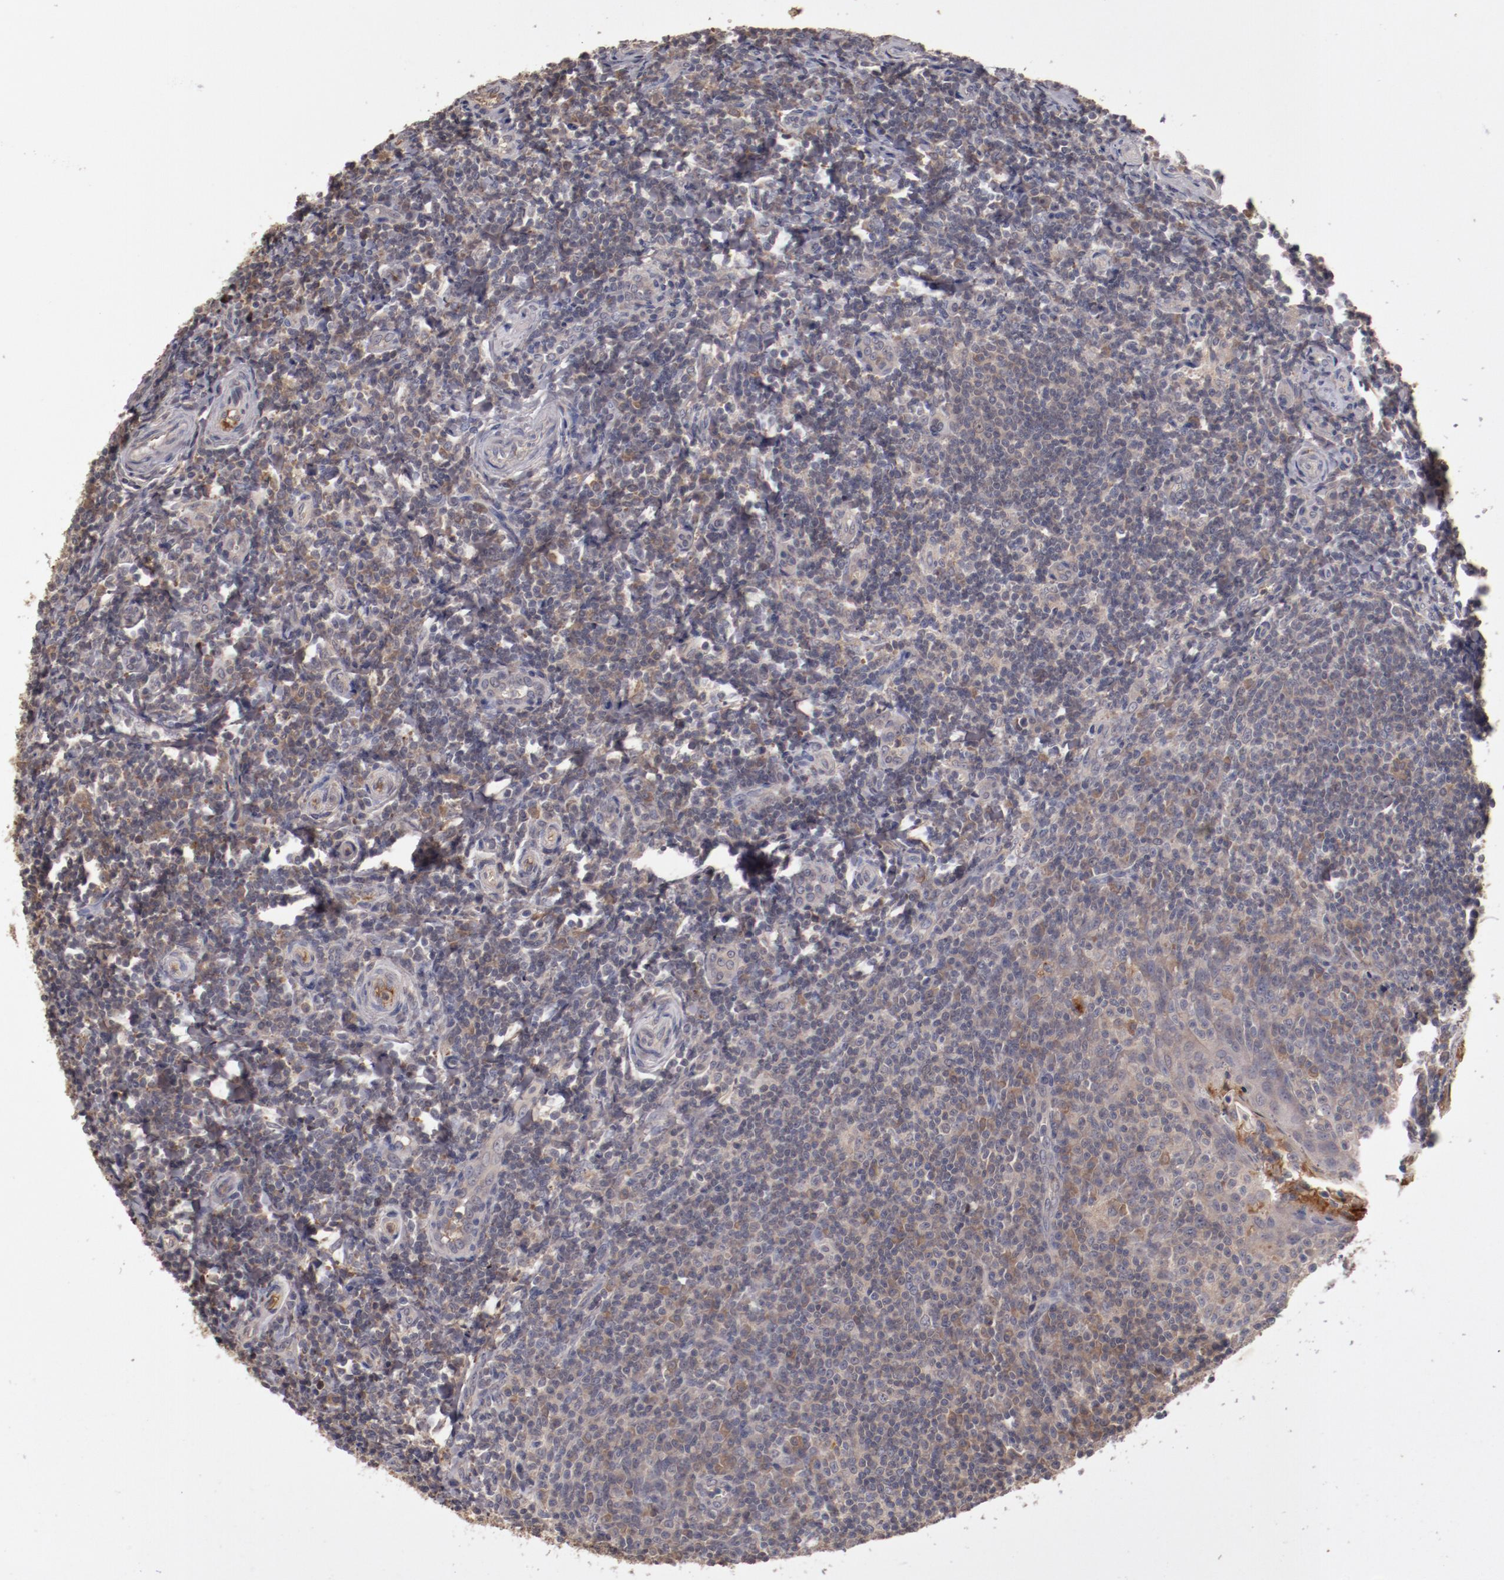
{"staining": {"intensity": "moderate", "quantity": "<25%", "location": "cytoplasmic/membranous"}, "tissue": "tonsil", "cell_type": "Germinal center cells", "image_type": "normal", "snomed": [{"axis": "morphology", "description": "Normal tissue, NOS"}, {"axis": "topography", "description": "Tonsil"}], "caption": "DAB immunohistochemical staining of normal tonsil shows moderate cytoplasmic/membranous protein staining in about <25% of germinal center cells. (DAB (3,3'-diaminobenzidine) IHC, brown staining for protein, blue staining for nuclei).", "gene": "CP", "patient": {"sex": "male", "age": 20}}